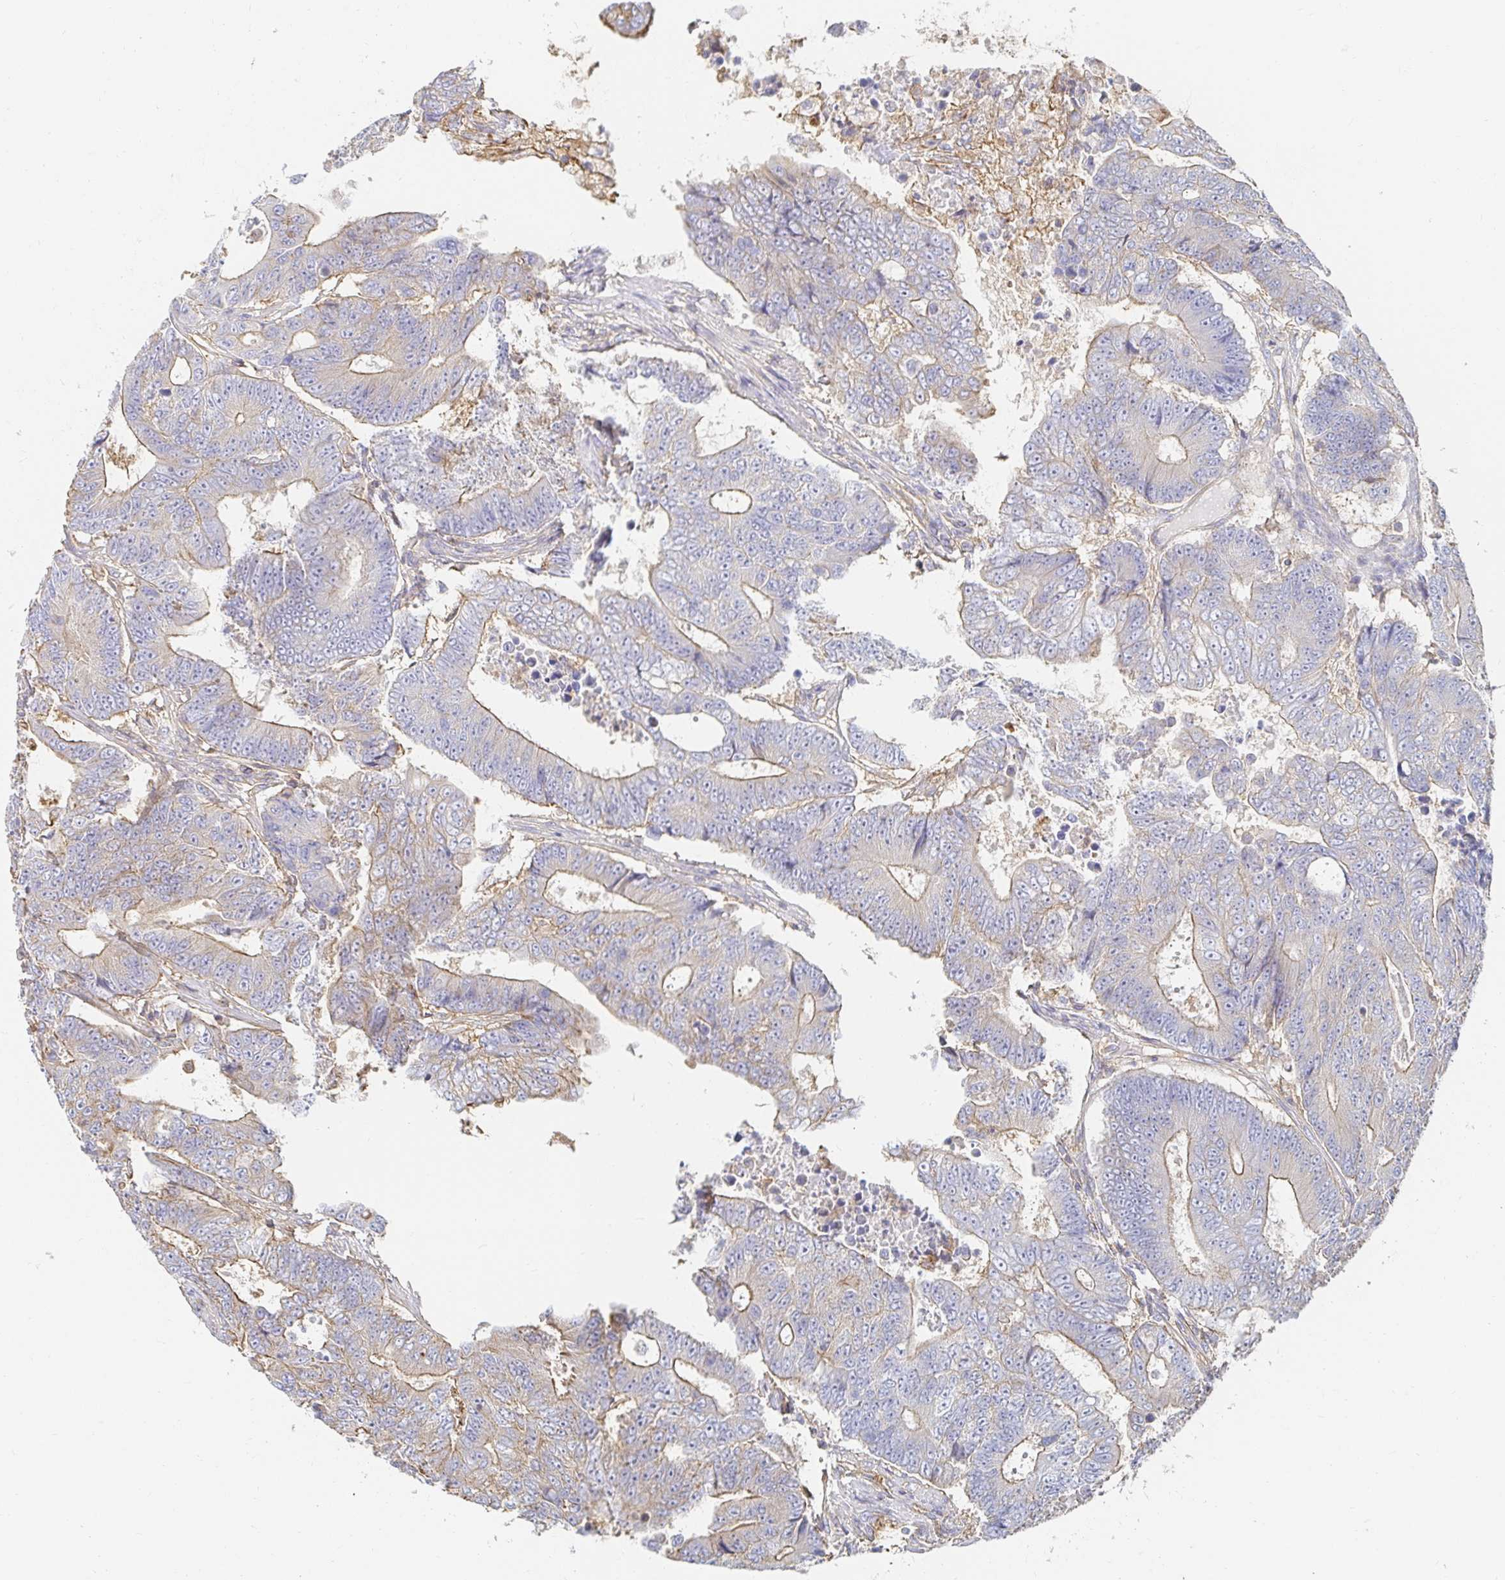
{"staining": {"intensity": "moderate", "quantity": "25%-75%", "location": "cytoplasmic/membranous"}, "tissue": "colorectal cancer", "cell_type": "Tumor cells", "image_type": "cancer", "snomed": [{"axis": "morphology", "description": "Adenocarcinoma, NOS"}, {"axis": "topography", "description": "Colon"}], "caption": "A brown stain highlights moderate cytoplasmic/membranous positivity of a protein in colorectal cancer (adenocarcinoma) tumor cells. Using DAB (brown) and hematoxylin (blue) stains, captured at high magnification using brightfield microscopy.", "gene": "TSPAN19", "patient": {"sex": "female", "age": 48}}